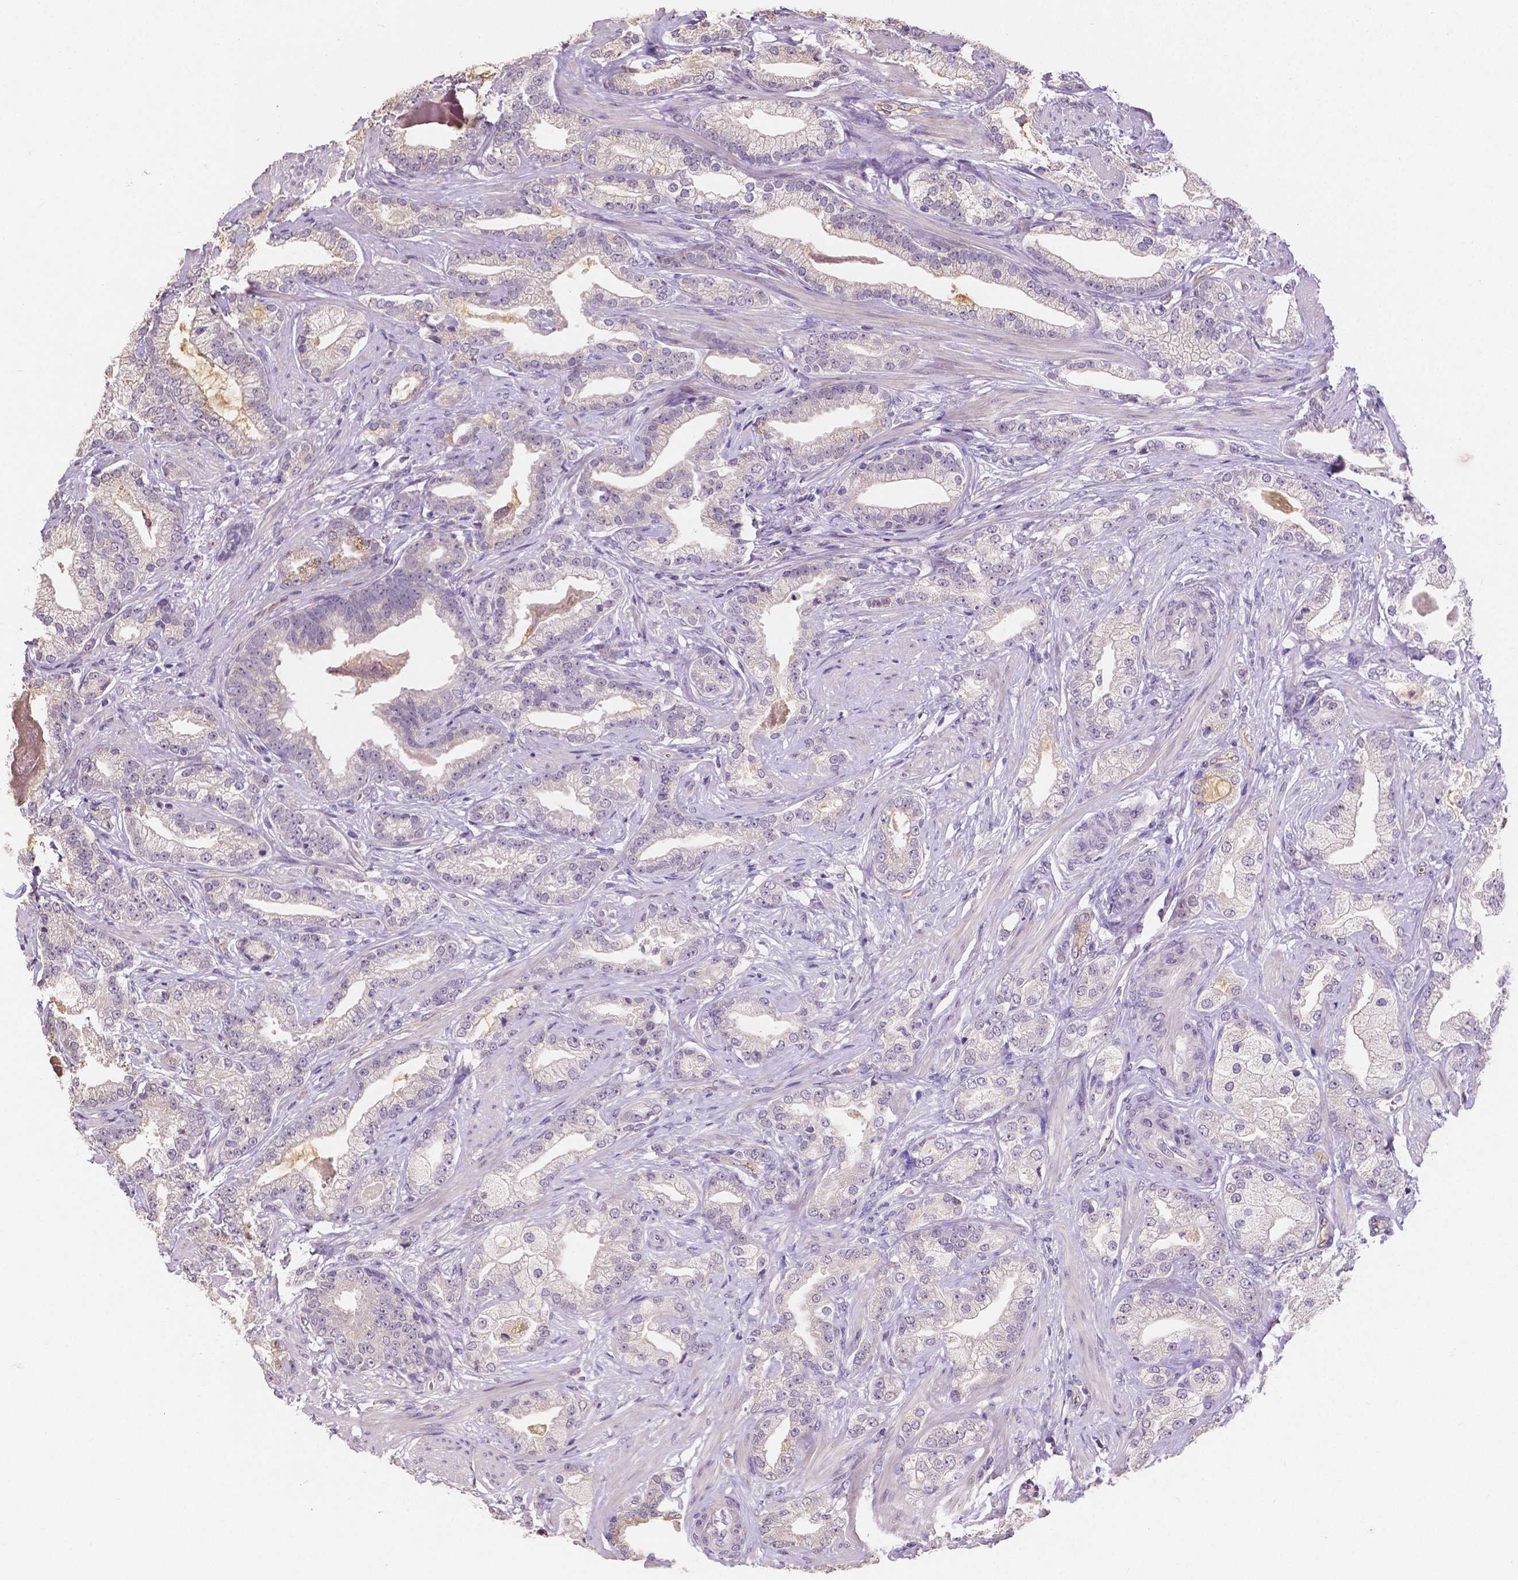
{"staining": {"intensity": "moderate", "quantity": "<25%", "location": "cytoplasmic/membranous"}, "tissue": "prostate cancer", "cell_type": "Tumor cells", "image_type": "cancer", "snomed": [{"axis": "morphology", "description": "Adenocarcinoma, Low grade"}, {"axis": "topography", "description": "Prostate"}], "caption": "IHC (DAB) staining of human prostate low-grade adenocarcinoma demonstrates moderate cytoplasmic/membranous protein expression in approximately <25% of tumor cells. The protein is shown in brown color, while the nuclei are stained blue.", "gene": "ELAVL2", "patient": {"sex": "male", "age": 61}}